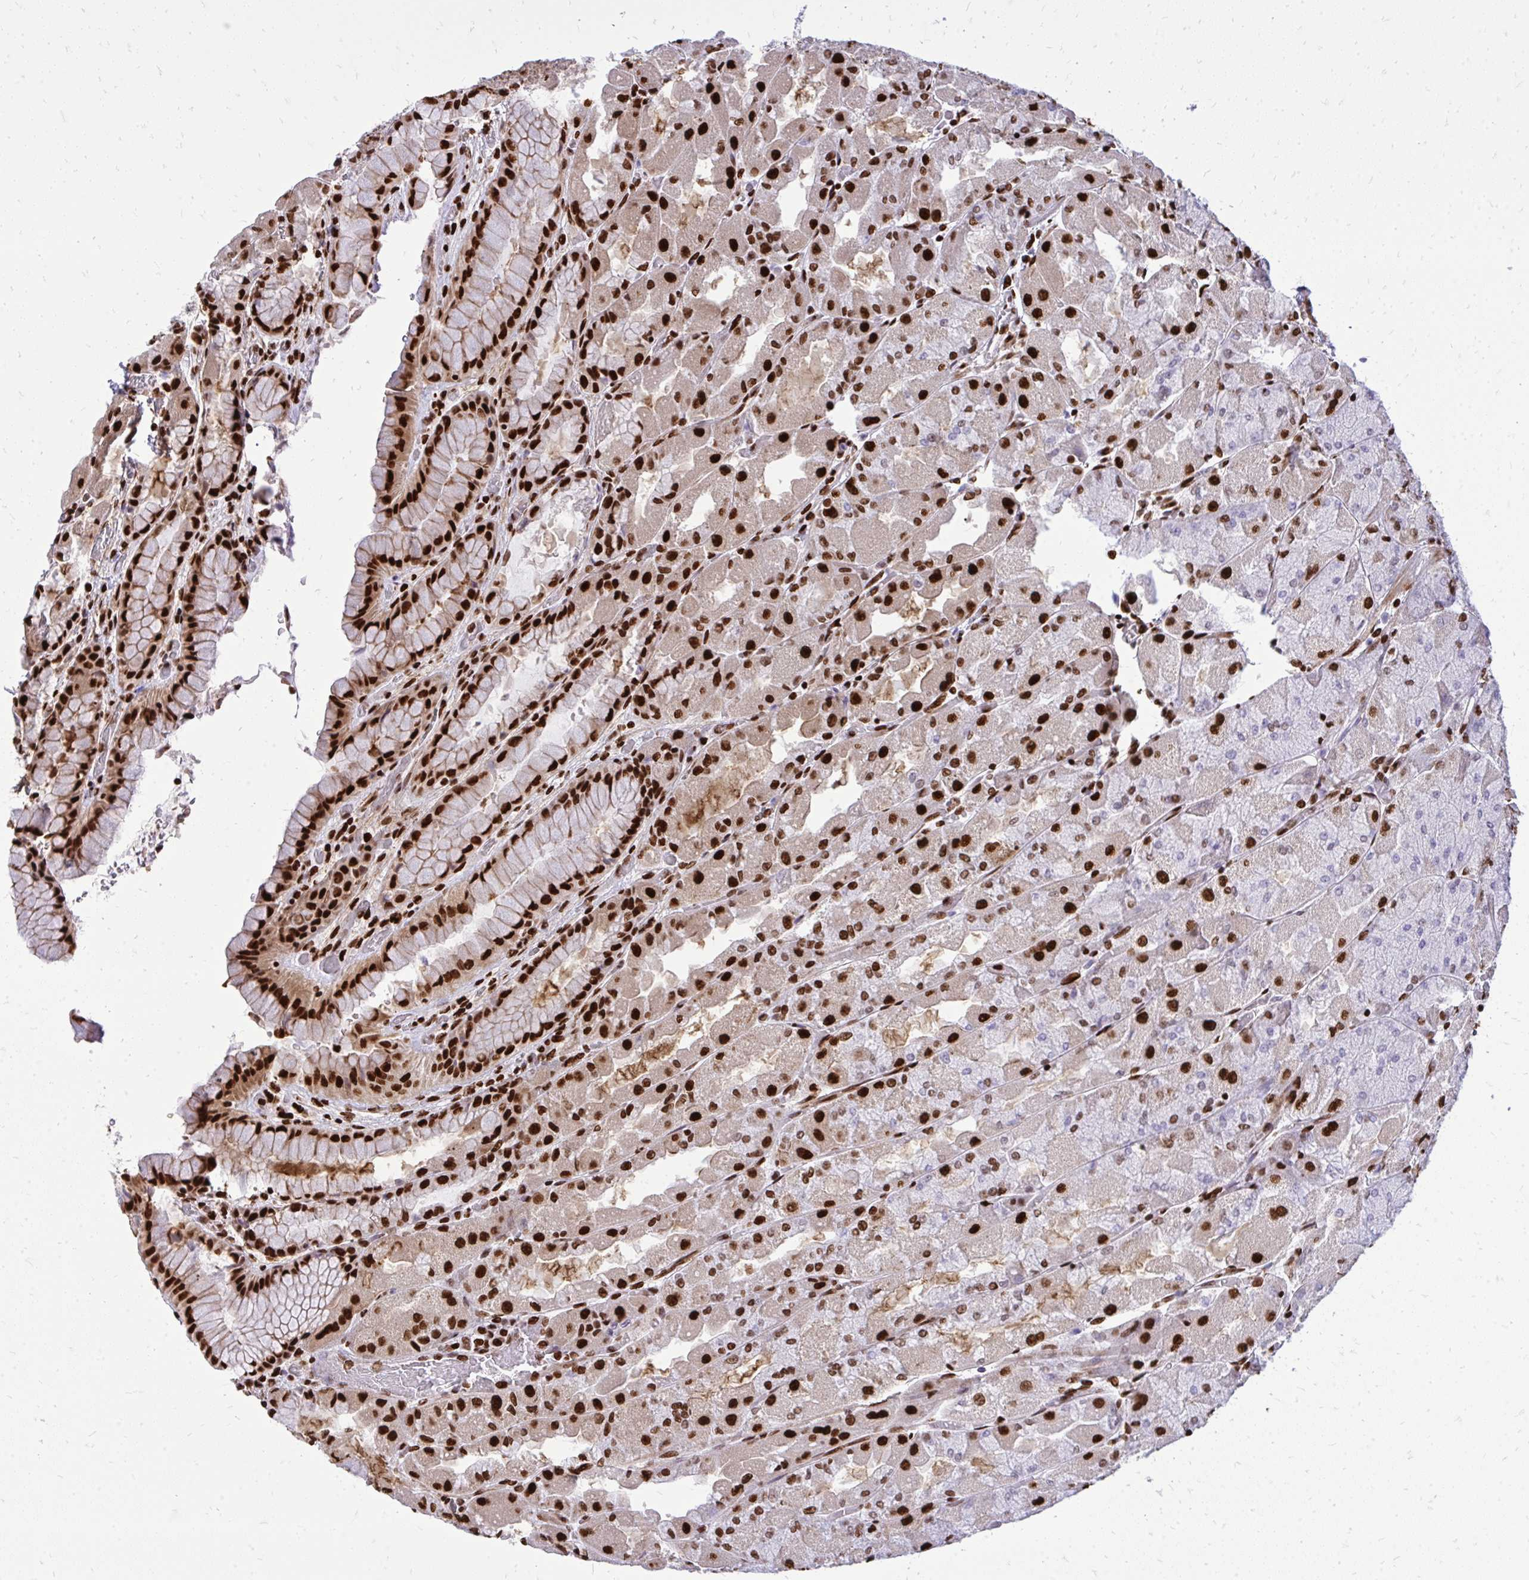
{"staining": {"intensity": "strong", "quantity": "25%-75%", "location": "cytoplasmic/membranous,nuclear"}, "tissue": "stomach", "cell_type": "Glandular cells", "image_type": "normal", "snomed": [{"axis": "morphology", "description": "Normal tissue, NOS"}, {"axis": "topography", "description": "Stomach"}], "caption": "IHC photomicrograph of normal human stomach stained for a protein (brown), which exhibits high levels of strong cytoplasmic/membranous,nuclear positivity in about 25%-75% of glandular cells.", "gene": "TBL1Y", "patient": {"sex": "female", "age": 61}}